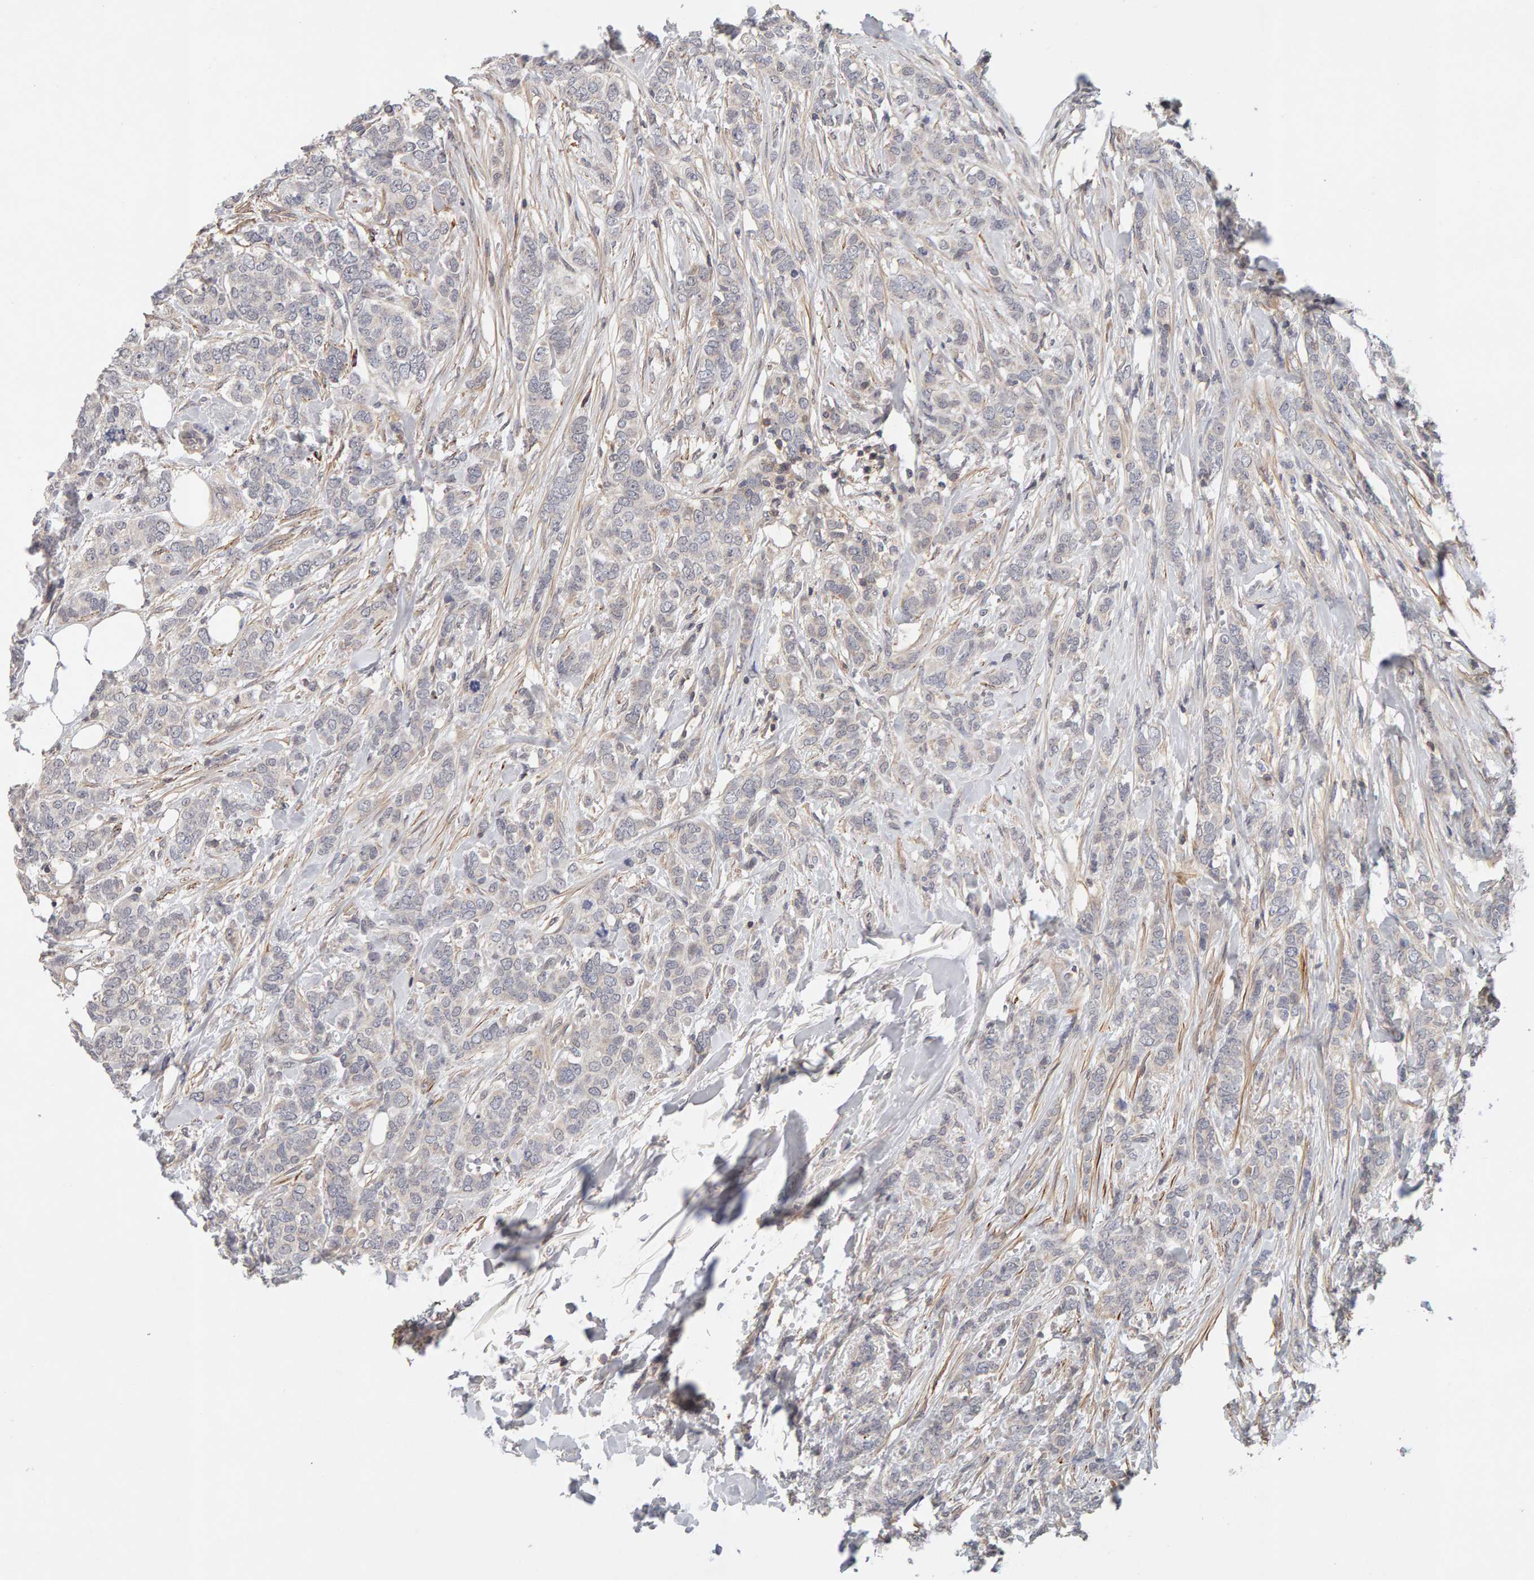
{"staining": {"intensity": "negative", "quantity": "none", "location": "none"}, "tissue": "breast cancer", "cell_type": "Tumor cells", "image_type": "cancer", "snomed": [{"axis": "morphology", "description": "Lobular carcinoma"}, {"axis": "topography", "description": "Skin"}, {"axis": "topography", "description": "Breast"}], "caption": "The image shows no significant positivity in tumor cells of breast lobular carcinoma. (Brightfield microscopy of DAB IHC at high magnification).", "gene": "NUDCD1", "patient": {"sex": "female", "age": 46}}